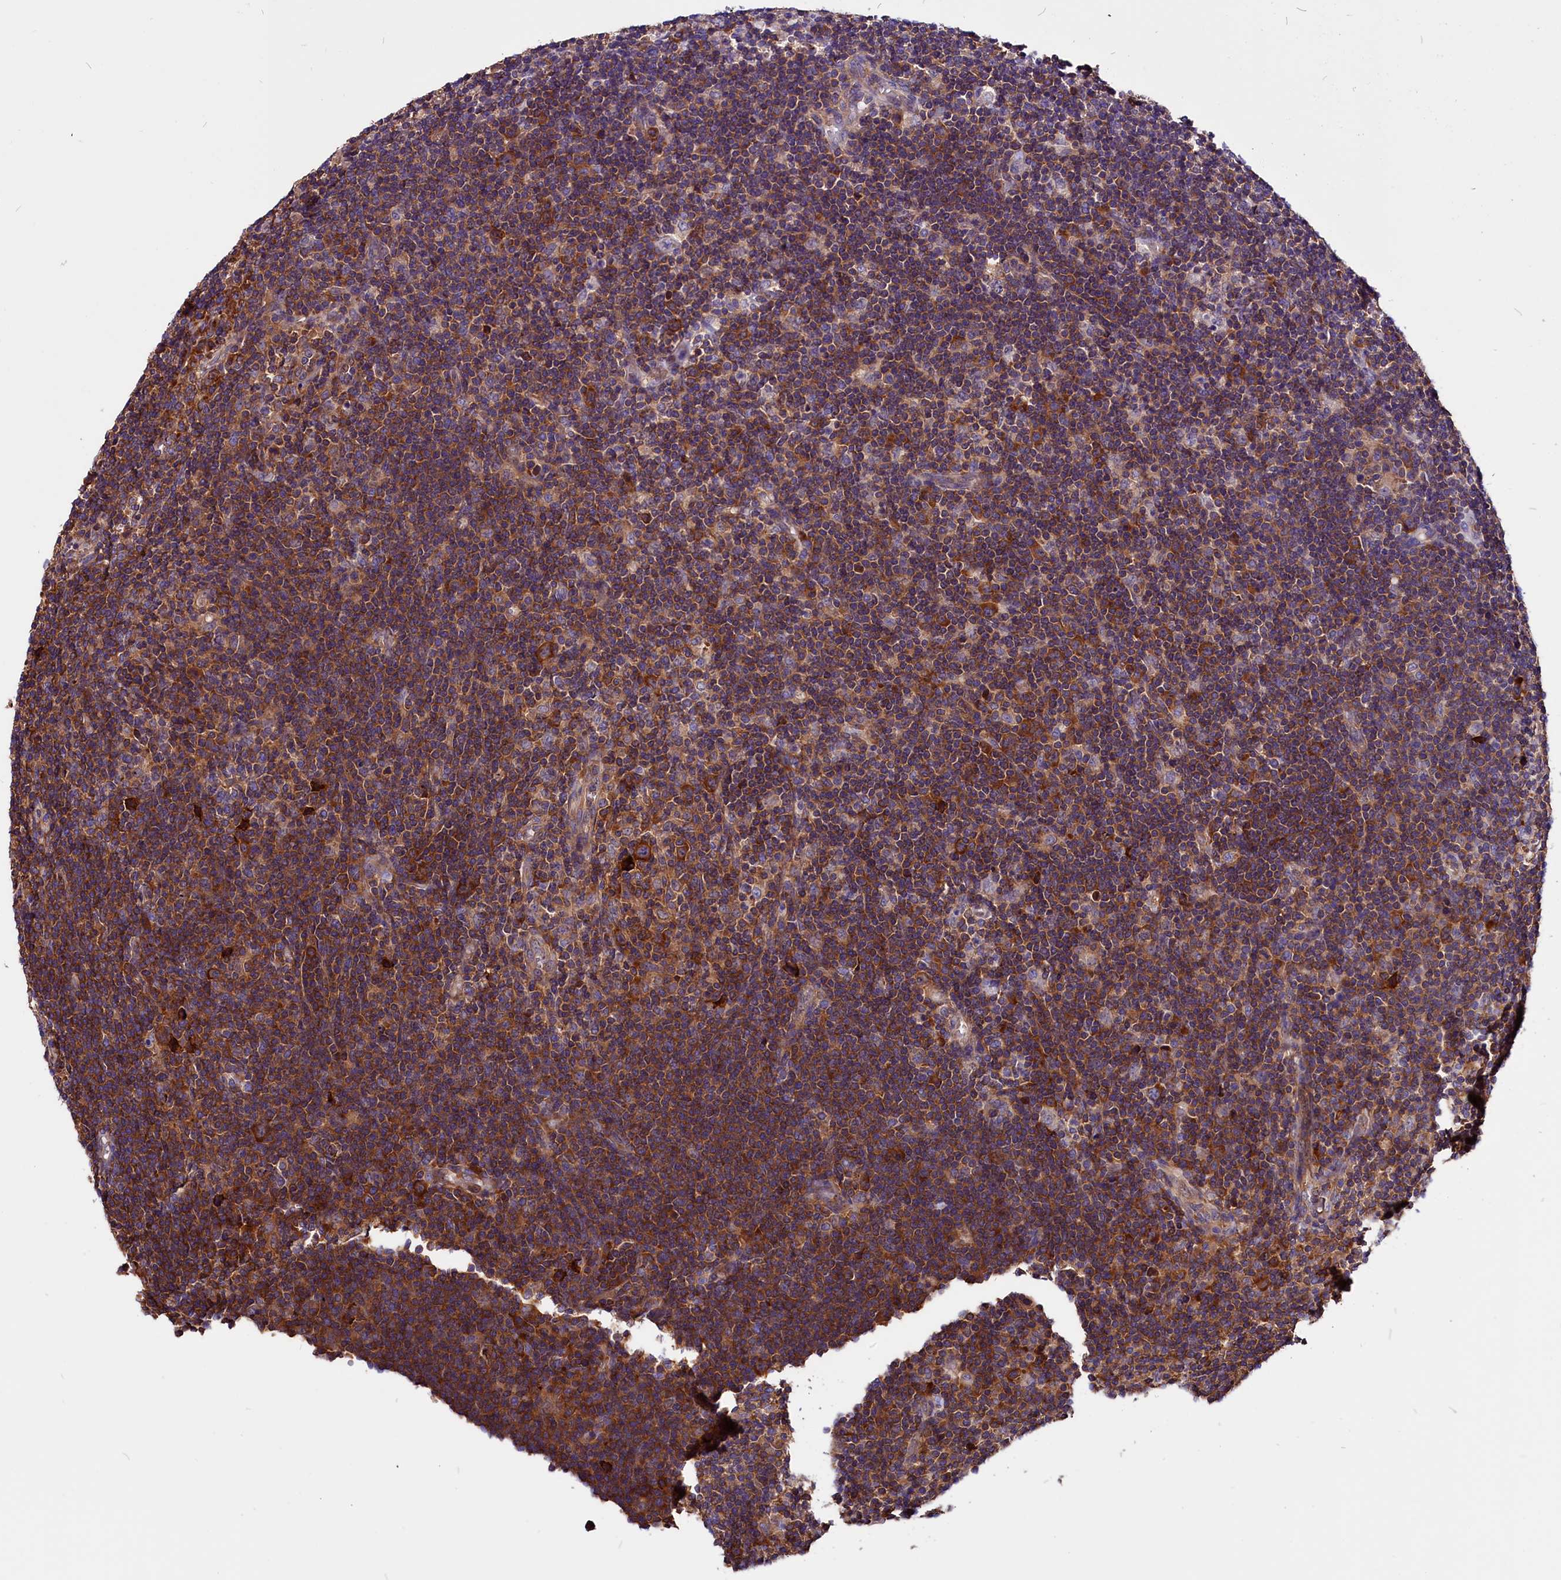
{"staining": {"intensity": "strong", "quantity": ">75%", "location": "cytoplasmic/membranous"}, "tissue": "lymphoma", "cell_type": "Tumor cells", "image_type": "cancer", "snomed": [{"axis": "morphology", "description": "Hodgkin's disease, NOS"}, {"axis": "topography", "description": "Lymph node"}], "caption": "Hodgkin's disease was stained to show a protein in brown. There is high levels of strong cytoplasmic/membranous expression in about >75% of tumor cells.", "gene": "EIF3G", "patient": {"sex": "female", "age": 57}}